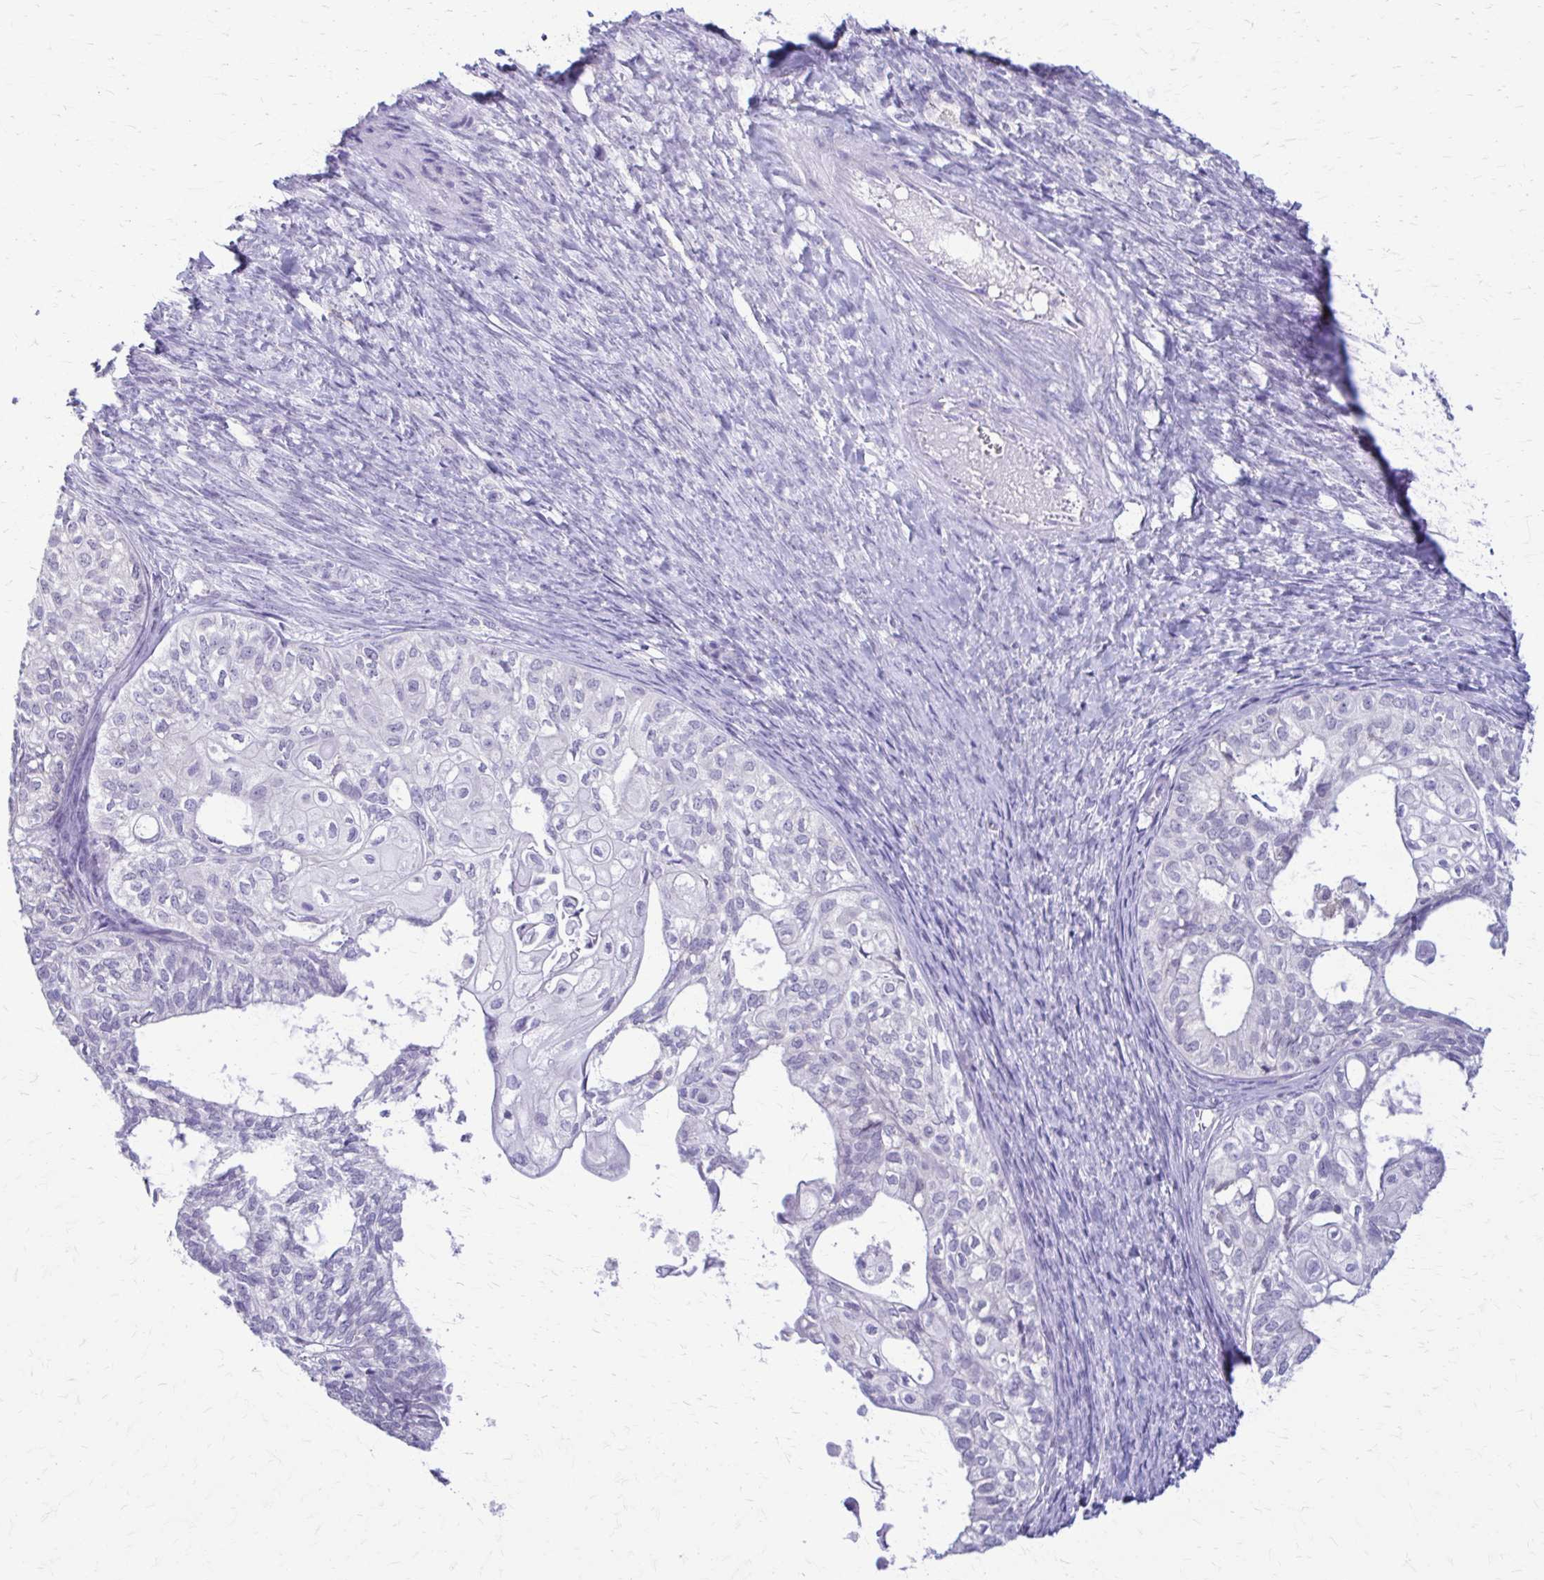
{"staining": {"intensity": "negative", "quantity": "none", "location": "none"}, "tissue": "ovarian cancer", "cell_type": "Tumor cells", "image_type": "cancer", "snomed": [{"axis": "morphology", "description": "Carcinoma, endometroid"}, {"axis": "topography", "description": "Ovary"}], "caption": "The image demonstrates no significant expression in tumor cells of ovarian cancer.", "gene": "PIK3AP1", "patient": {"sex": "female", "age": 64}}